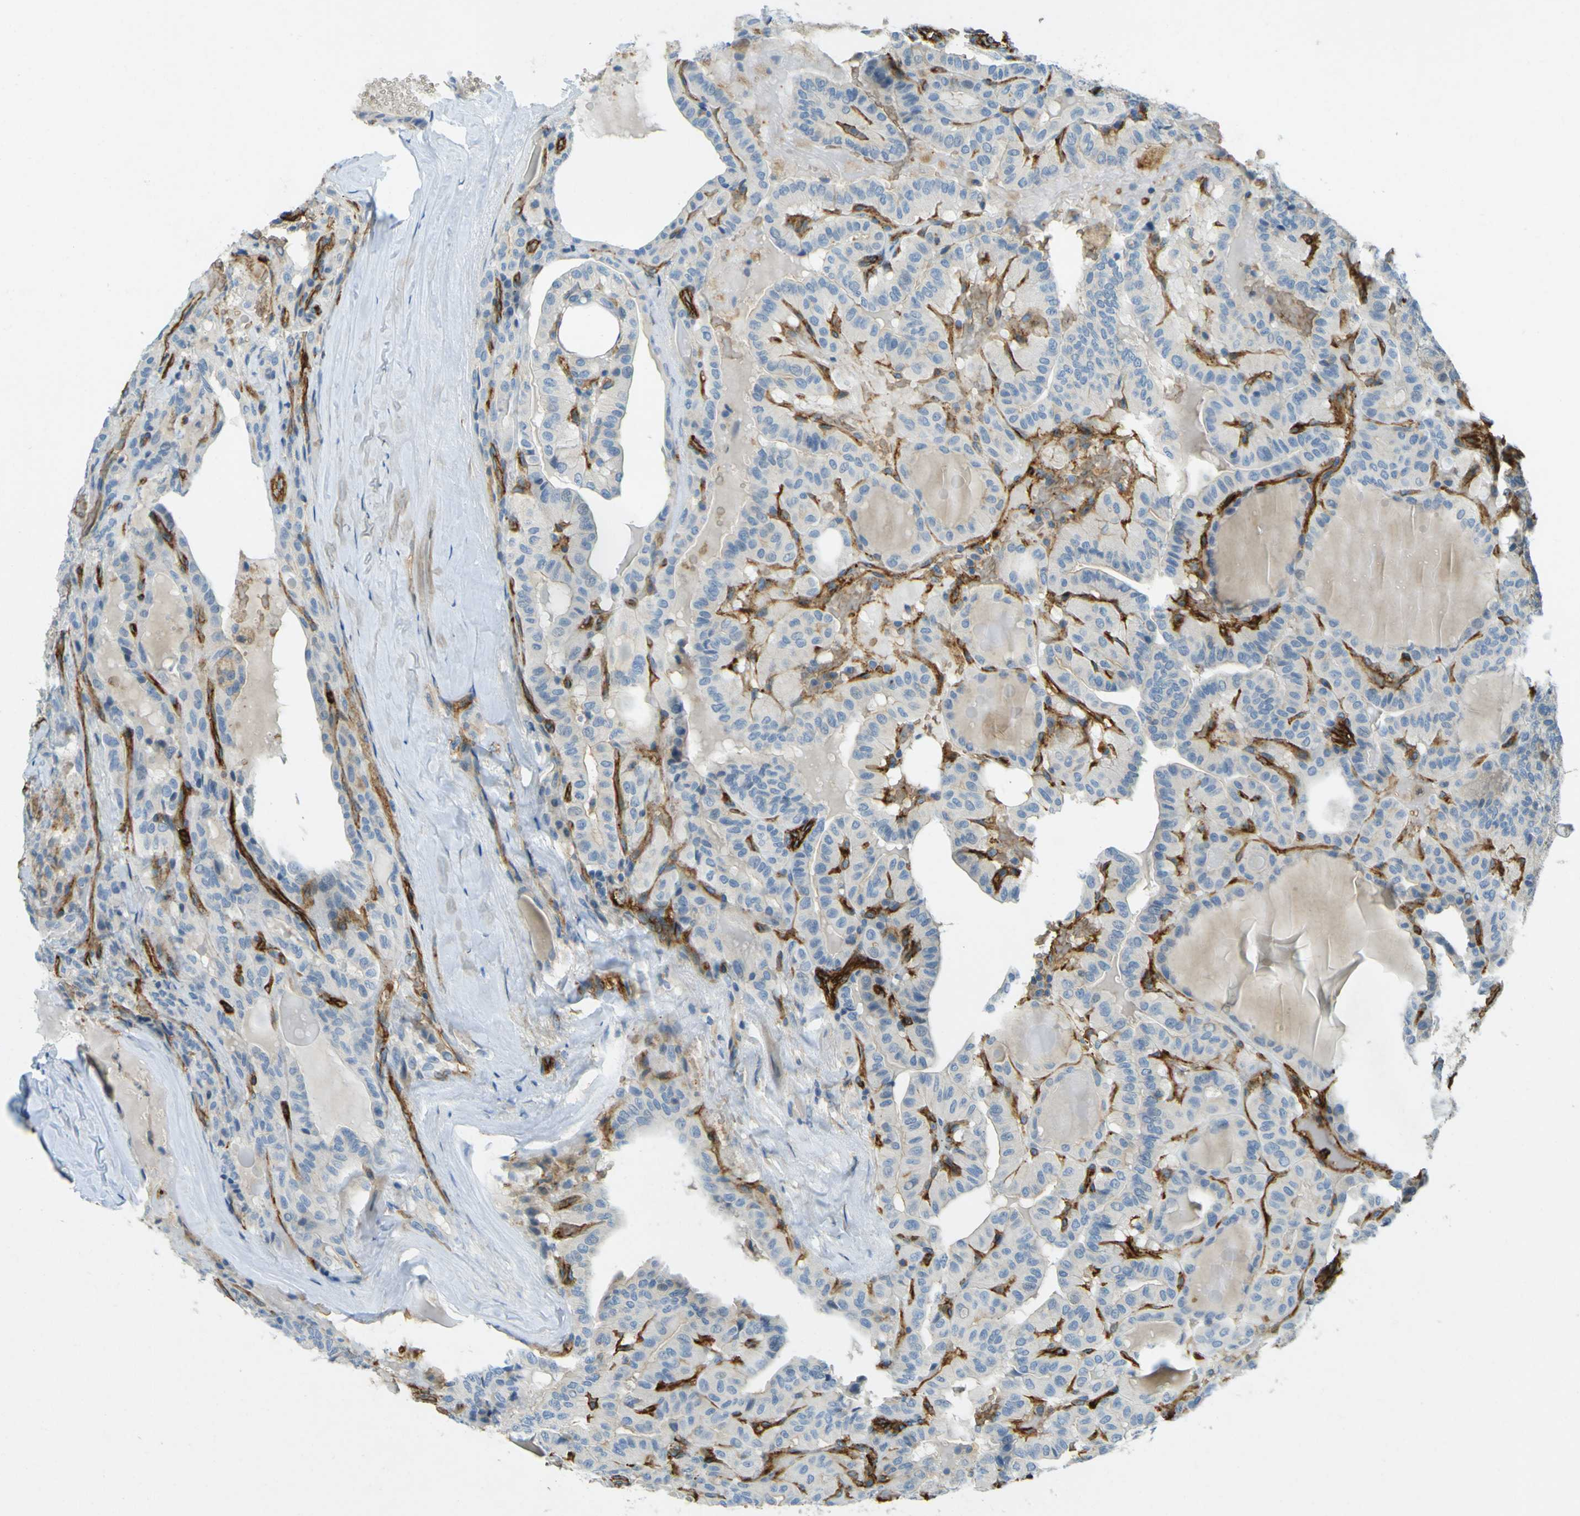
{"staining": {"intensity": "negative", "quantity": "none", "location": "none"}, "tissue": "head and neck cancer", "cell_type": "Tumor cells", "image_type": "cancer", "snomed": [{"axis": "morphology", "description": "Squamous cell carcinoma, NOS"}, {"axis": "topography", "description": "Oral tissue"}, {"axis": "topography", "description": "Head-Neck"}], "caption": "Human head and neck squamous cell carcinoma stained for a protein using immunohistochemistry (IHC) reveals no positivity in tumor cells.", "gene": "PLXDC1", "patient": {"sex": "female", "age": 50}}